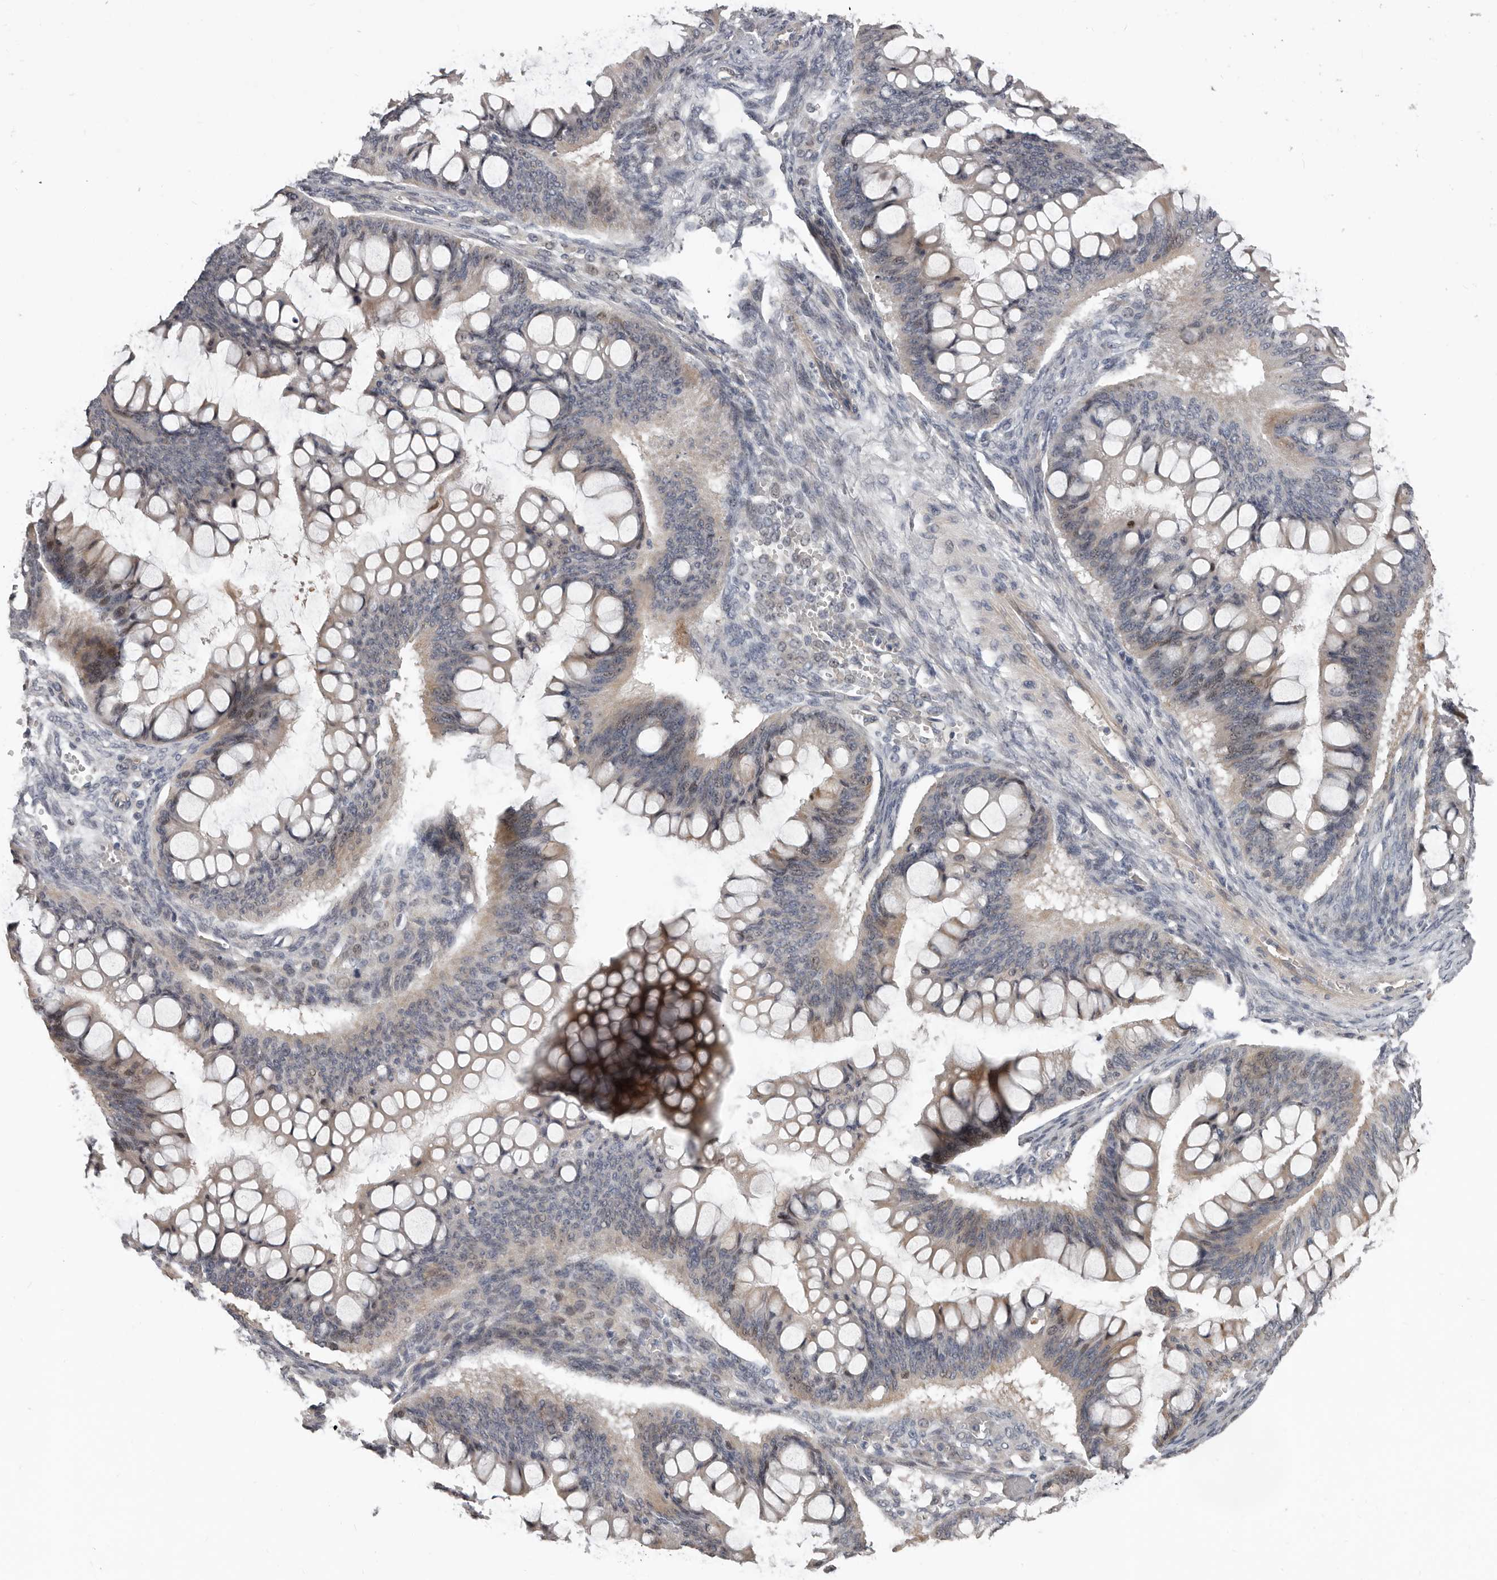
{"staining": {"intensity": "weak", "quantity": "<25%", "location": "cytoplasmic/membranous,nuclear"}, "tissue": "ovarian cancer", "cell_type": "Tumor cells", "image_type": "cancer", "snomed": [{"axis": "morphology", "description": "Cystadenocarcinoma, mucinous, NOS"}, {"axis": "topography", "description": "Ovary"}], "caption": "Immunohistochemistry histopathology image of neoplastic tissue: ovarian cancer (mucinous cystadenocarcinoma) stained with DAB (3,3'-diaminobenzidine) displays no significant protein staining in tumor cells.", "gene": "RNF217", "patient": {"sex": "female", "age": 73}}